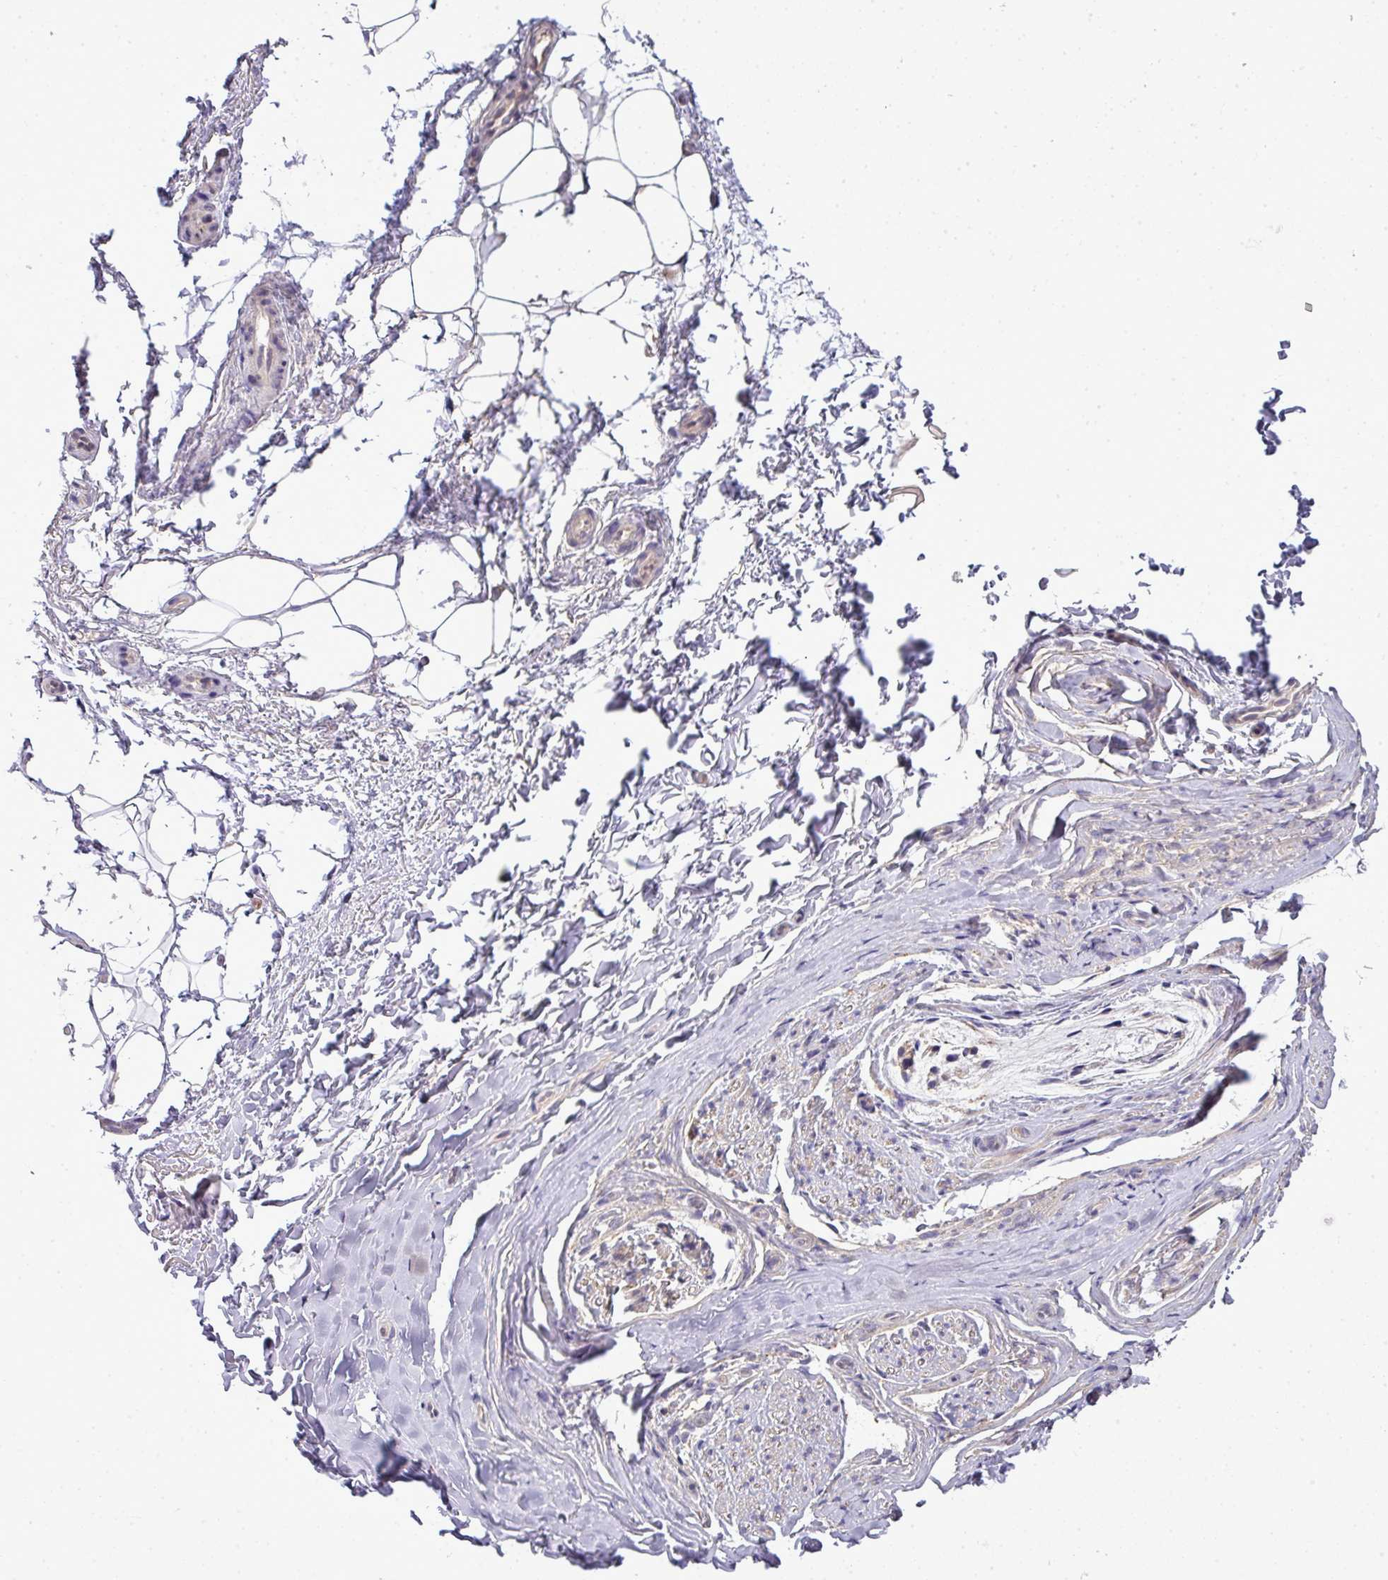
{"staining": {"intensity": "negative", "quantity": "none", "location": "none"}, "tissue": "adipose tissue", "cell_type": "Adipocytes", "image_type": "normal", "snomed": [{"axis": "morphology", "description": "Normal tissue, NOS"}, {"axis": "topography", "description": "Peripheral nerve tissue"}], "caption": "Adipocytes are negative for protein expression in benign human adipose tissue. The staining was performed using DAB to visualize the protein expression in brown, while the nuclei were stained in blue with hematoxylin (Magnification: 20x).", "gene": "STAT5A", "patient": {"sex": "female", "age": 61}}